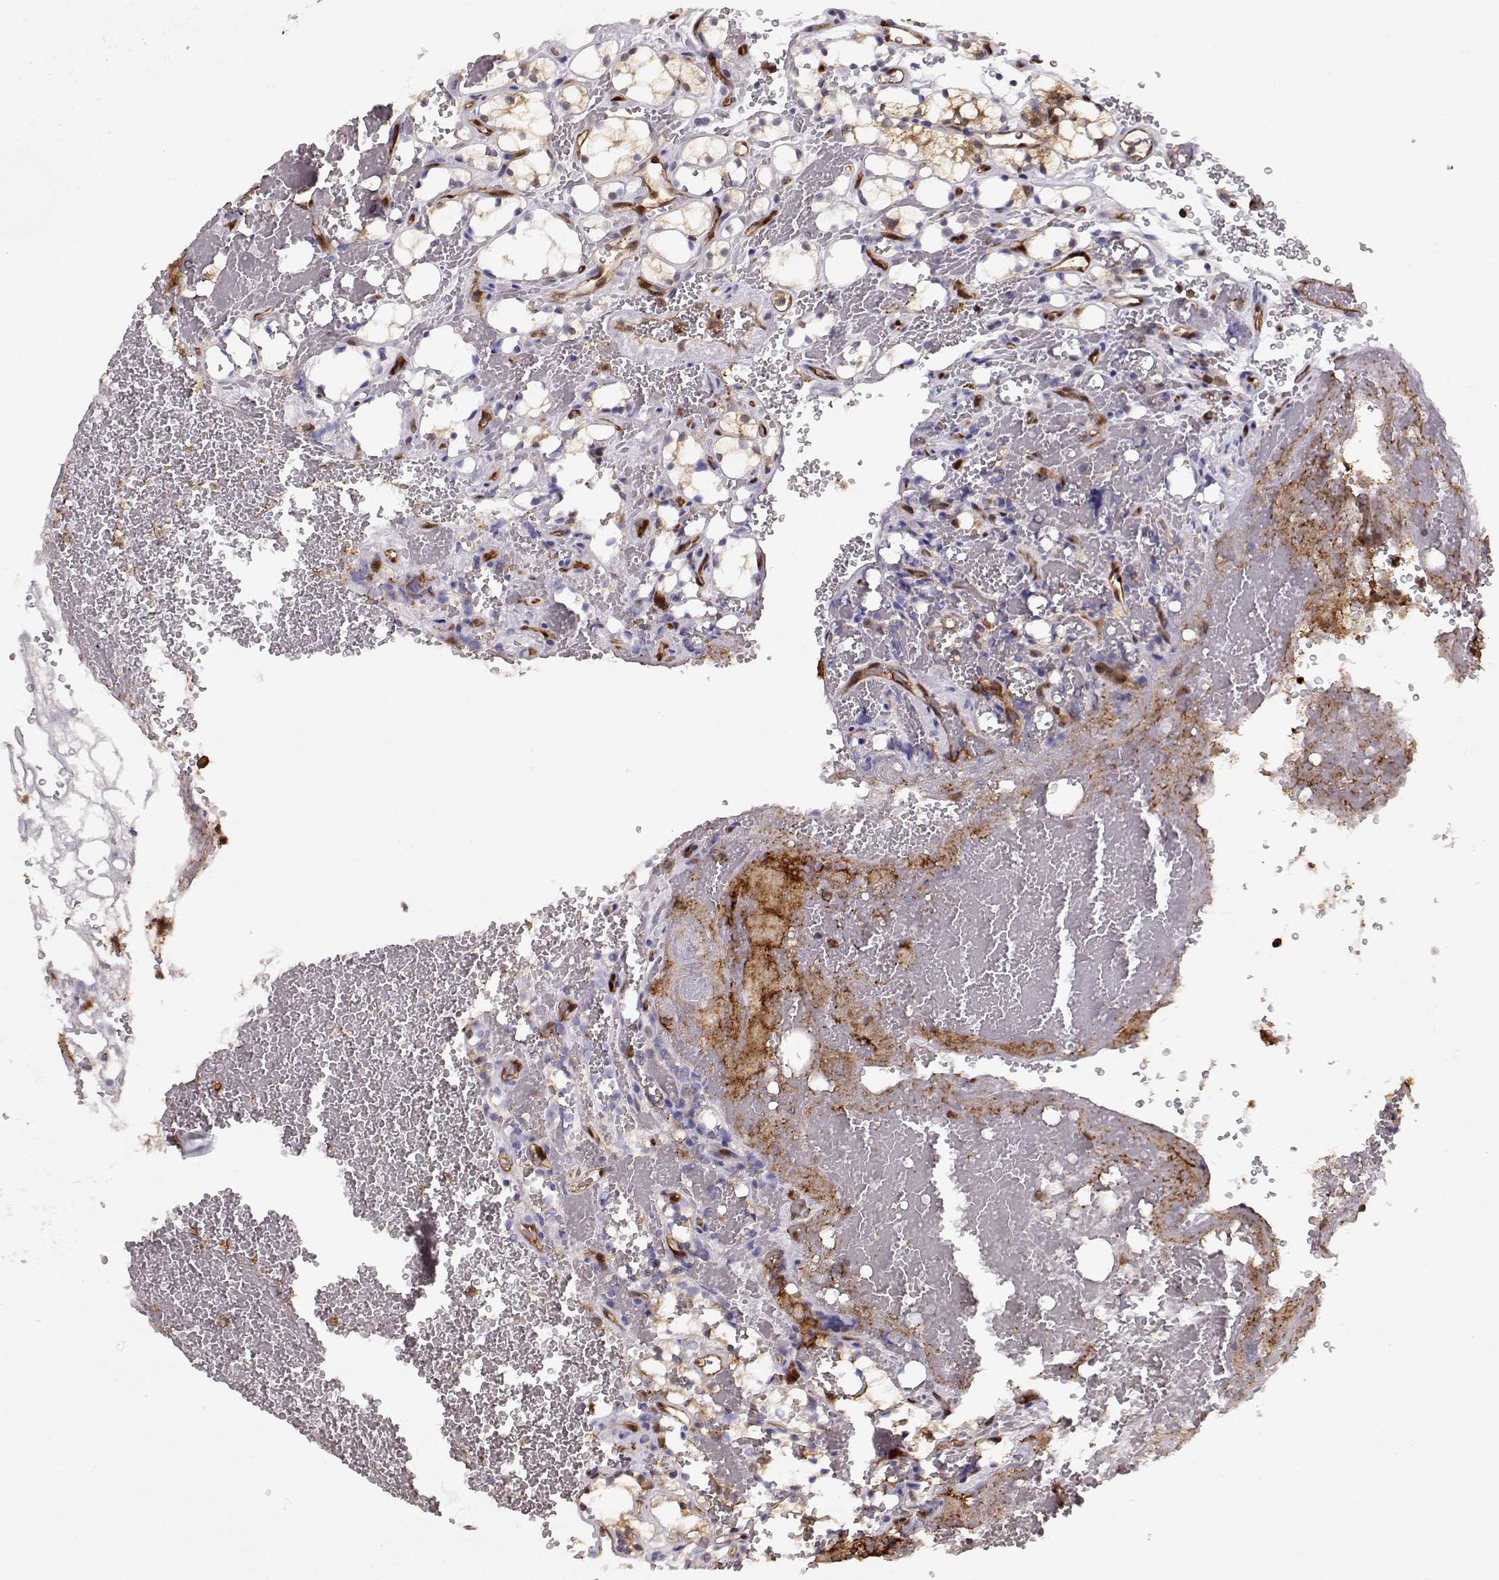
{"staining": {"intensity": "negative", "quantity": "none", "location": "none"}, "tissue": "renal cancer", "cell_type": "Tumor cells", "image_type": "cancer", "snomed": [{"axis": "morphology", "description": "Adenocarcinoma, NOS"}, {"axis": "topography", "description": "Kidney"}], "caption": "High power microscopy image of an immunohistochemistry photomicrograph of renal cancer, revealing no significant staining in tumor cells.", "gene": "PNP", "patient": {"sex": "female", "age": 69}}